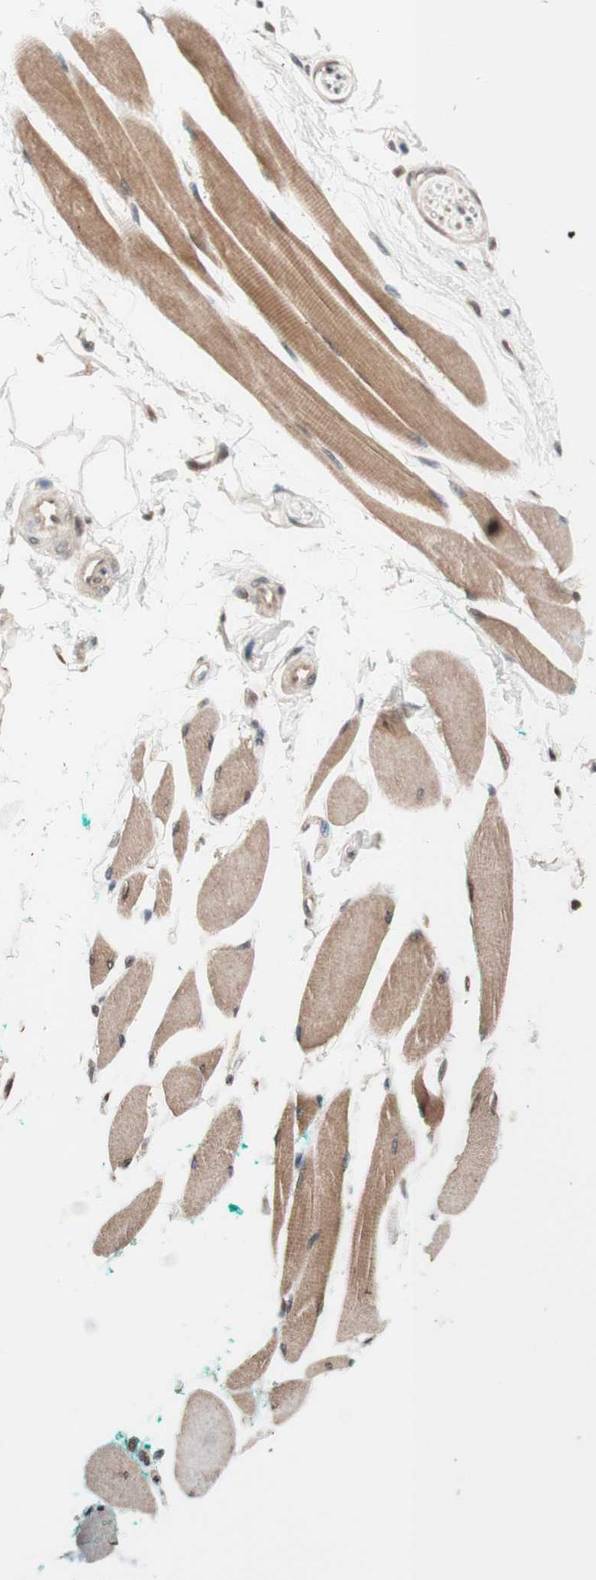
{"staining": {"intensity": "strong", "quantity": ">75%", "location": "cytoplasmic/membranous"}, "tissue": "skeletal muscle", "cell_type": "Myocytes", "image_type": "normal", "snomed": [{"axis": "morphology", "description": "Normal tissue, NOS"}, {"axis": "topography", "description": "Skeletal muscle"}, {"axis": "topography", "description": "Oral tissue"}, {"axis": "topography", "description": "Peripheral nerve tissue"}], "caption": "An immunohistochemistry (IHC) histopathology image of unremarkable tissue is shown. Protein staining in brown highlights strong cytoplasmic/membranous positivity in skeletal muscle within myocytes.", "gene": "CCNC", "patient": {"sex": "female", "age": 84}}